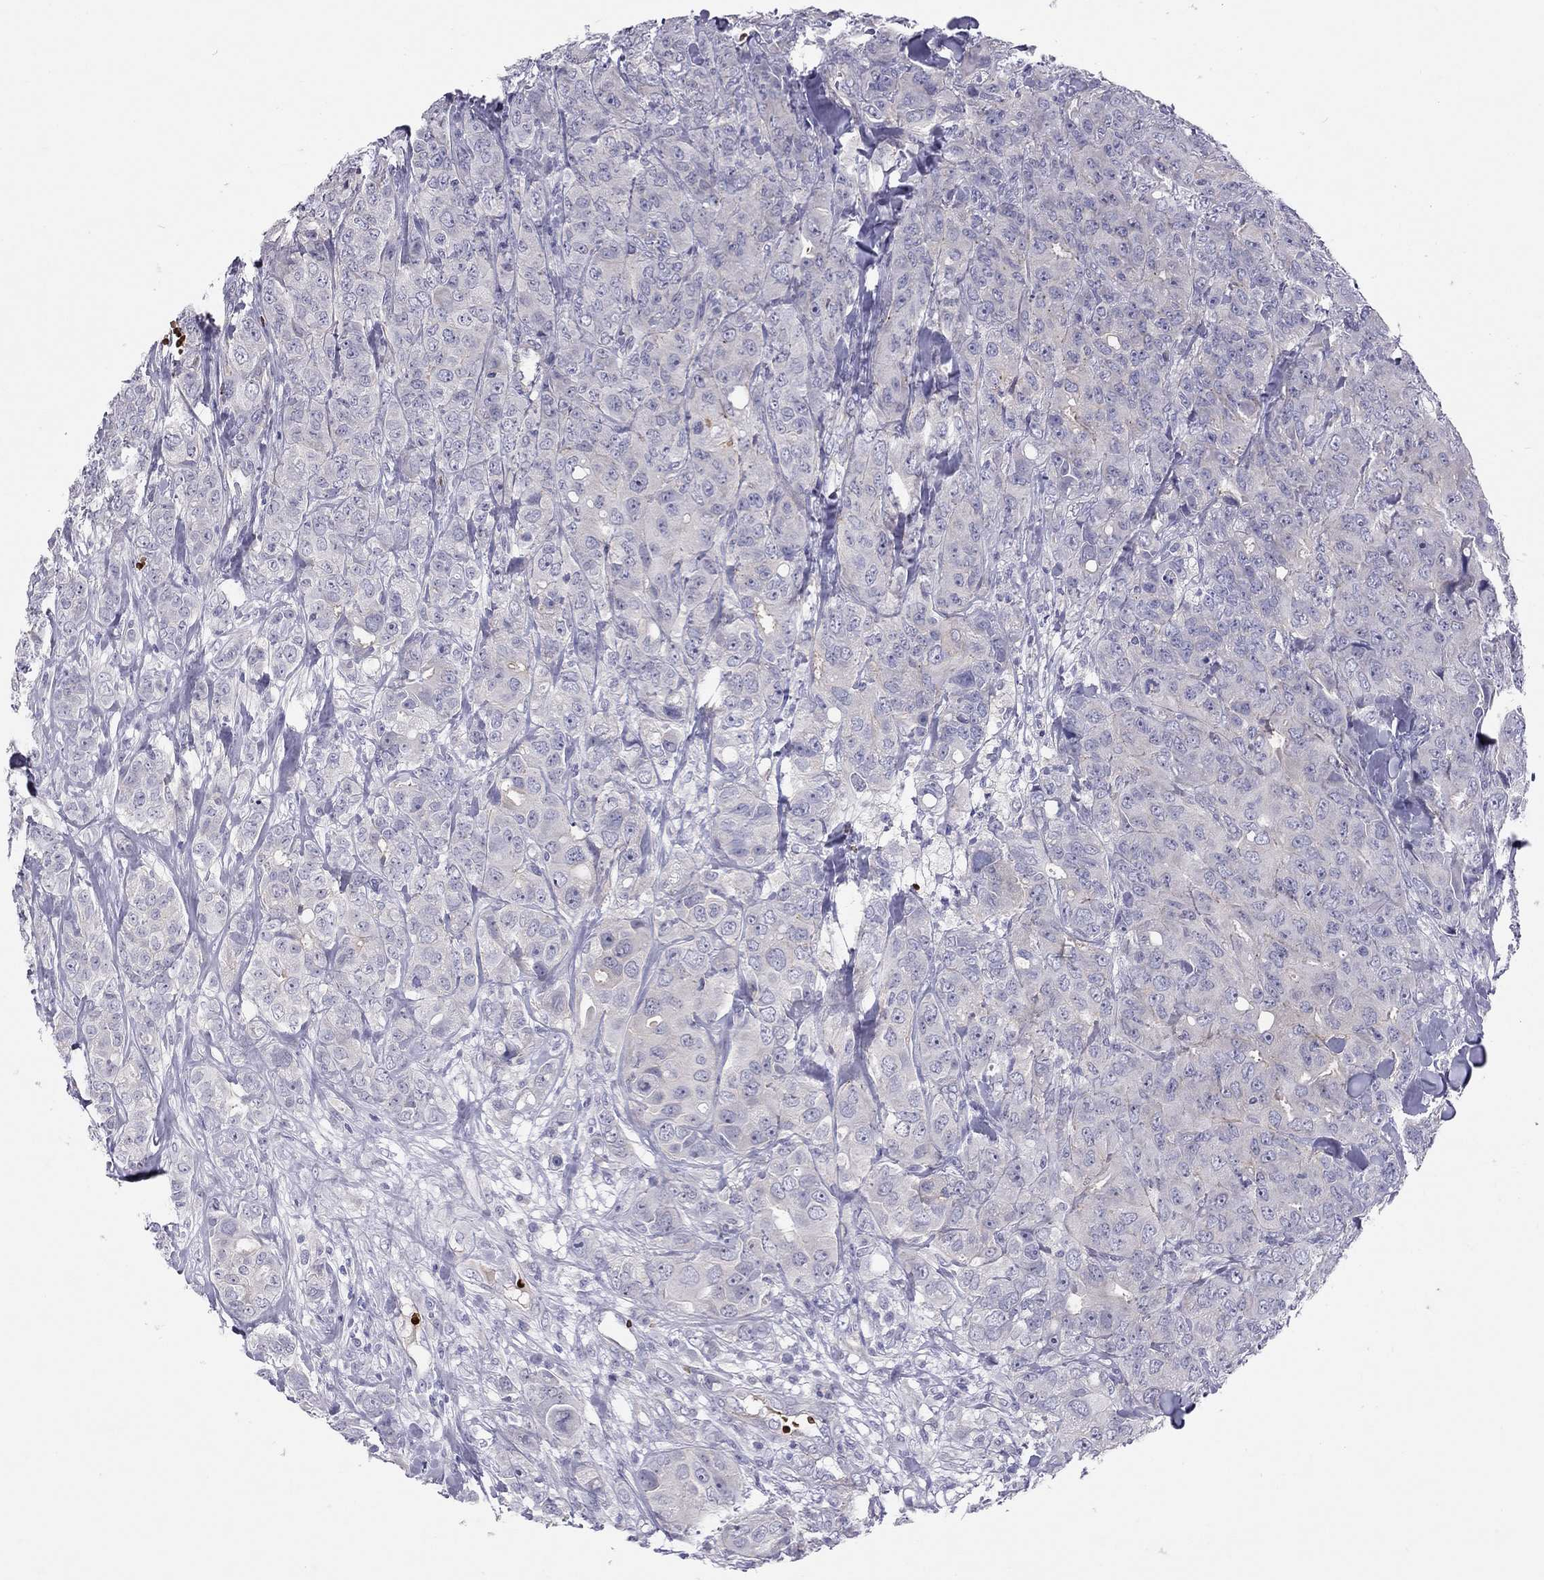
{"staining": {"intensity": "negative", "quantity": "none", "location": "none"}, "tissue": "breast cancer", "cell_type": "Tumor cells", "image_type": "cancer", "snomed": [{"axis": "morphology", "description": "Duct carcinoma"}, {"axis": "topography", "description": "Breast"}], "caption": "Immunohistochemistry photomicrograph of neoplastic tissue: breast intraductal carcinoma stained with DAB reveals no significant protein staining in tumor cells.", "gene": "FRMD1", "patient": {"sex": "female", "age": 43}}